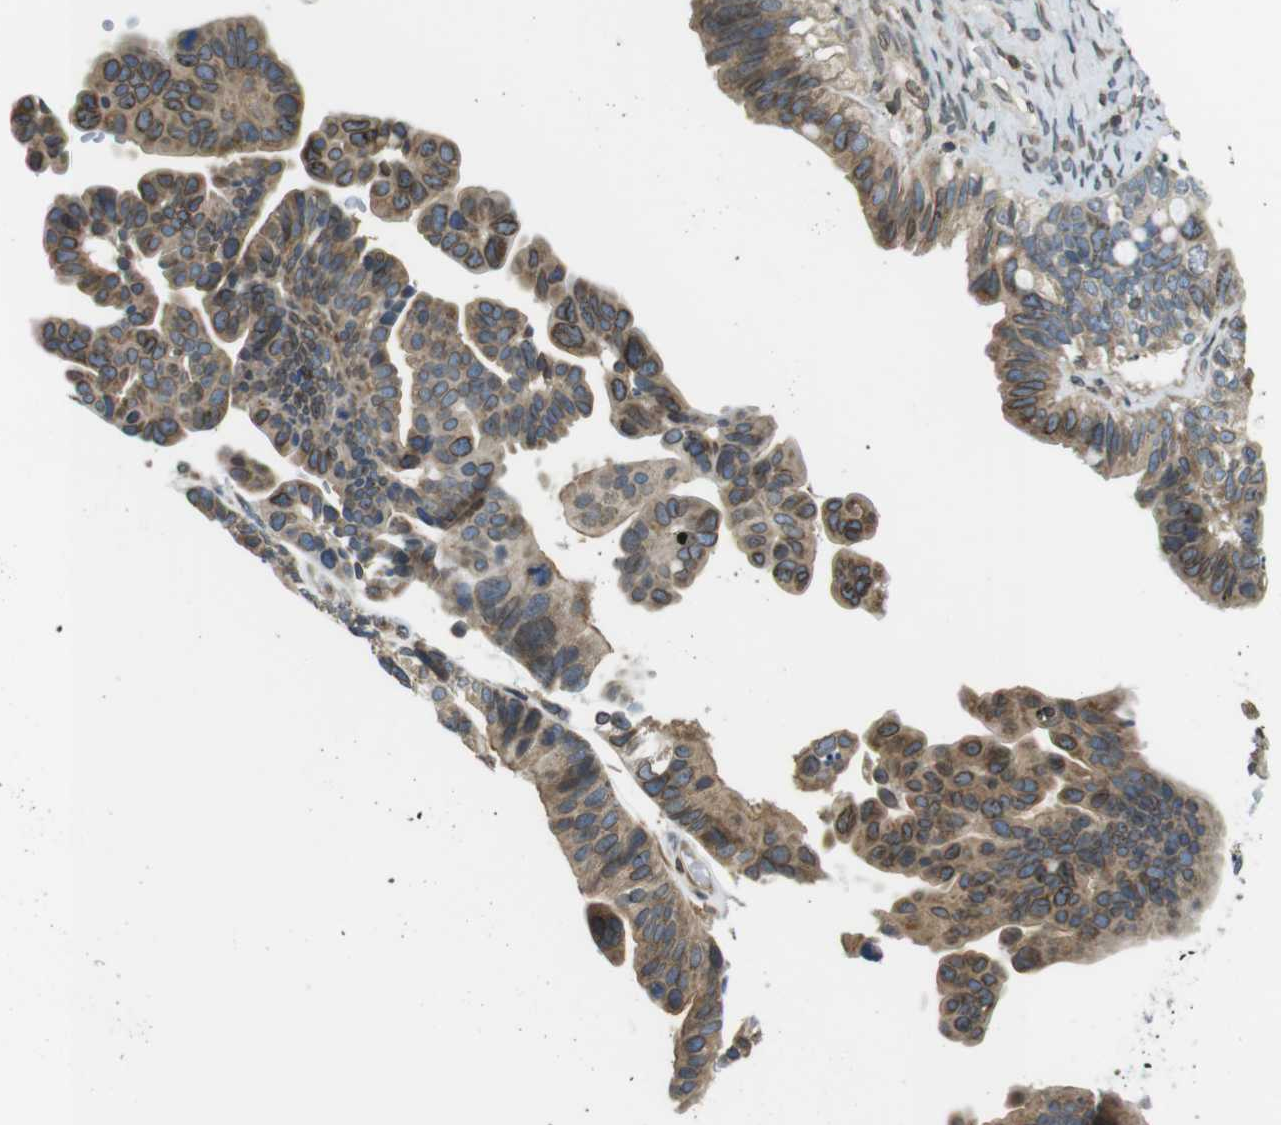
{"staining": {"intensity": "moderate", "quantity": "25%-75%", "location": "cytoplasmic/membranous,nuclear"}, "tissue": "ovarian cancer", "cell_type": "Tumor cells", "image_type": "cancer", "snomed": [{"axis": "morphology", "description": "Cystadenocarcinoma, serous, NOS"}, {"axis": "topography", "description": "Ovary"}], "caption": "This image exhibits immunohistochemistry (IHC) staining of serous cystadenocarcinoma (ovarian), with medium moderate cytoplasmic/membranous and nuclear expression in approximately 25%-75% of tumor cells.", "gene": "TMX4", "patient": {"sex": "female", "age": 56}}